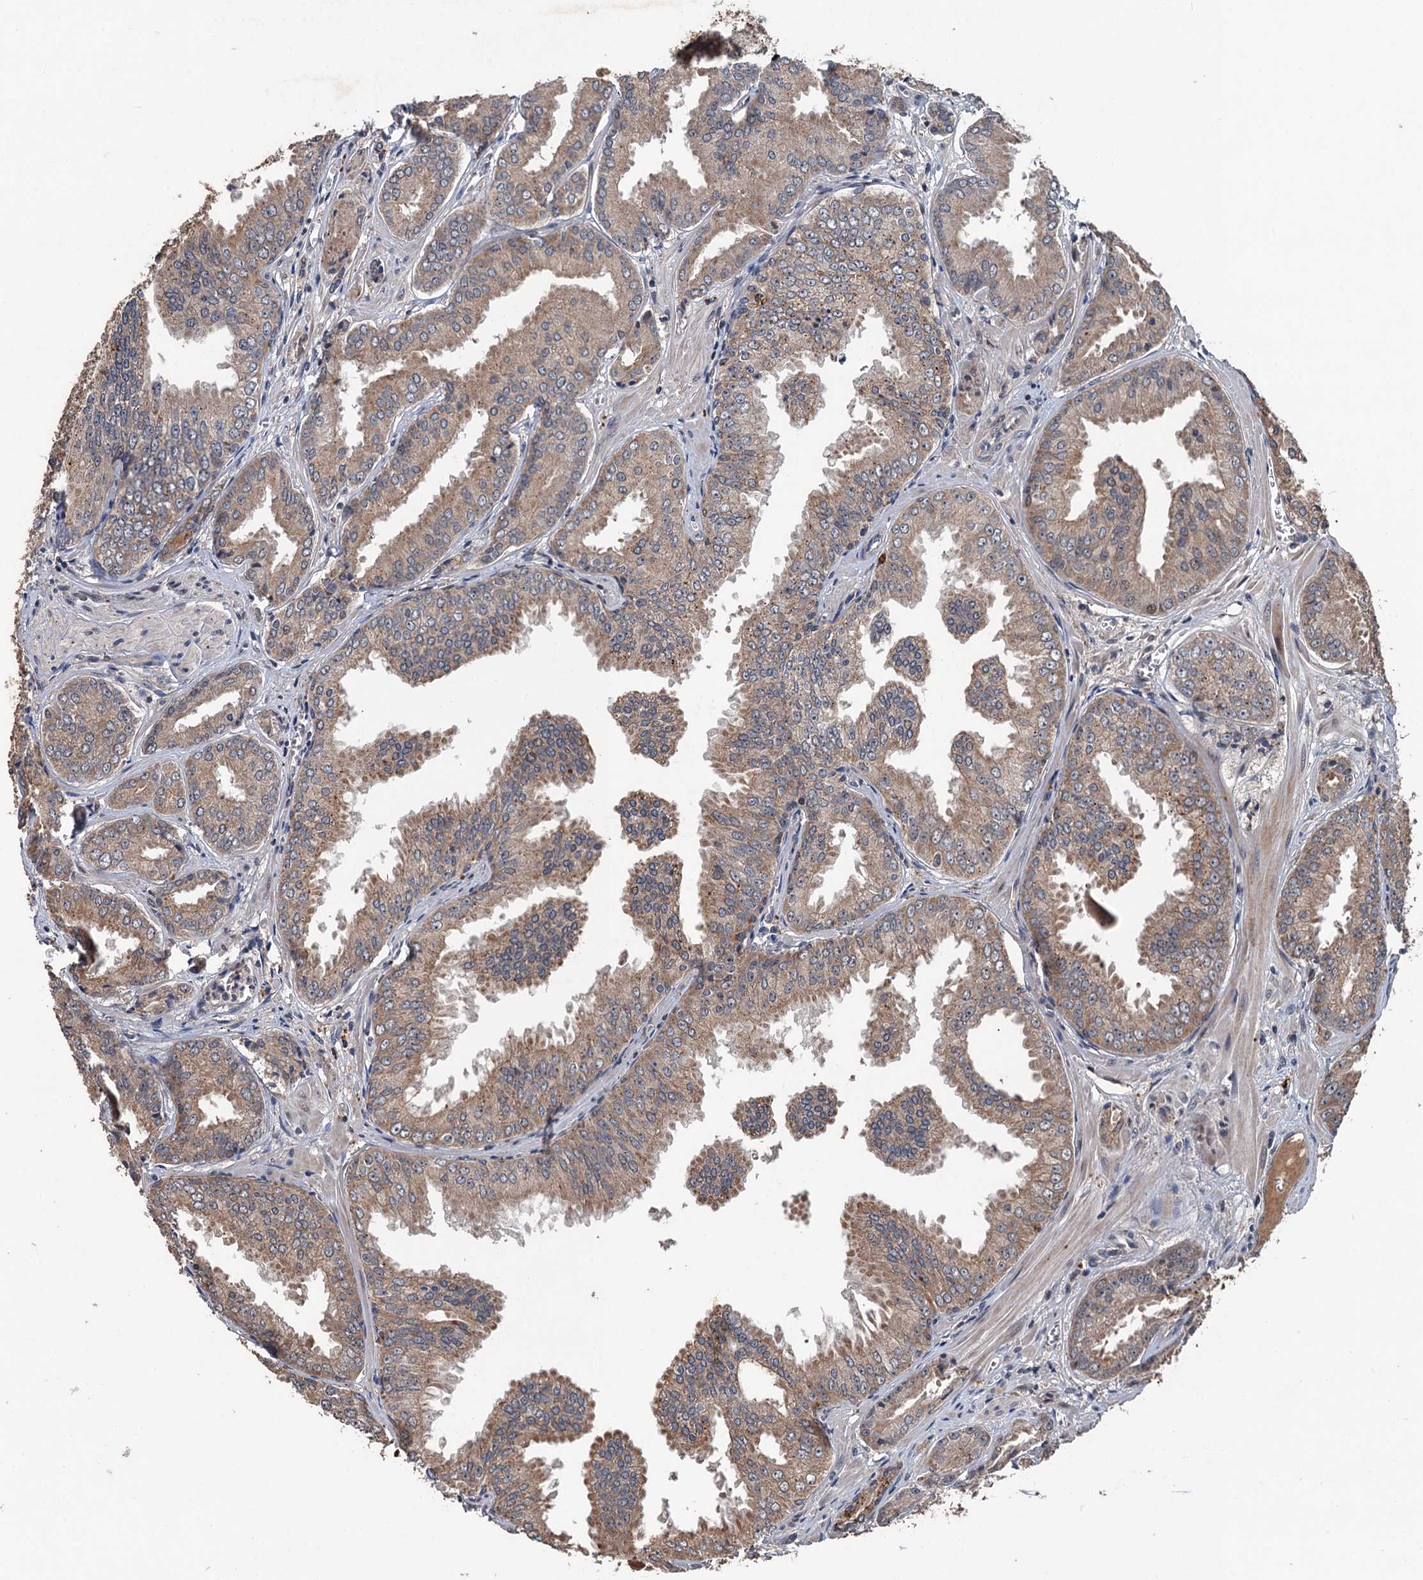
{"staining": {"intensity": "moderate", "quantity": ">75%", "location": "cytoplasmic/membranous"}, "tissue": "prostate cancer", "cell_type": "Tumor cells", "image_type": "cancer", "snomed": [{"axis": "morphology", "description": "Adenocarcinoma, Low grade"}, {"axis": "topography", "description": "Prostate"}], "caption": "A high-resolution image shows immunohistochemistry staining of prostate adenocarcinoma (low-grade), which exhibits moderate cytoplasmic/membranous expression in about >75% of tumor cells.", "gene": "ZNF438", "patient": {"sex": "male", "age": 67}}